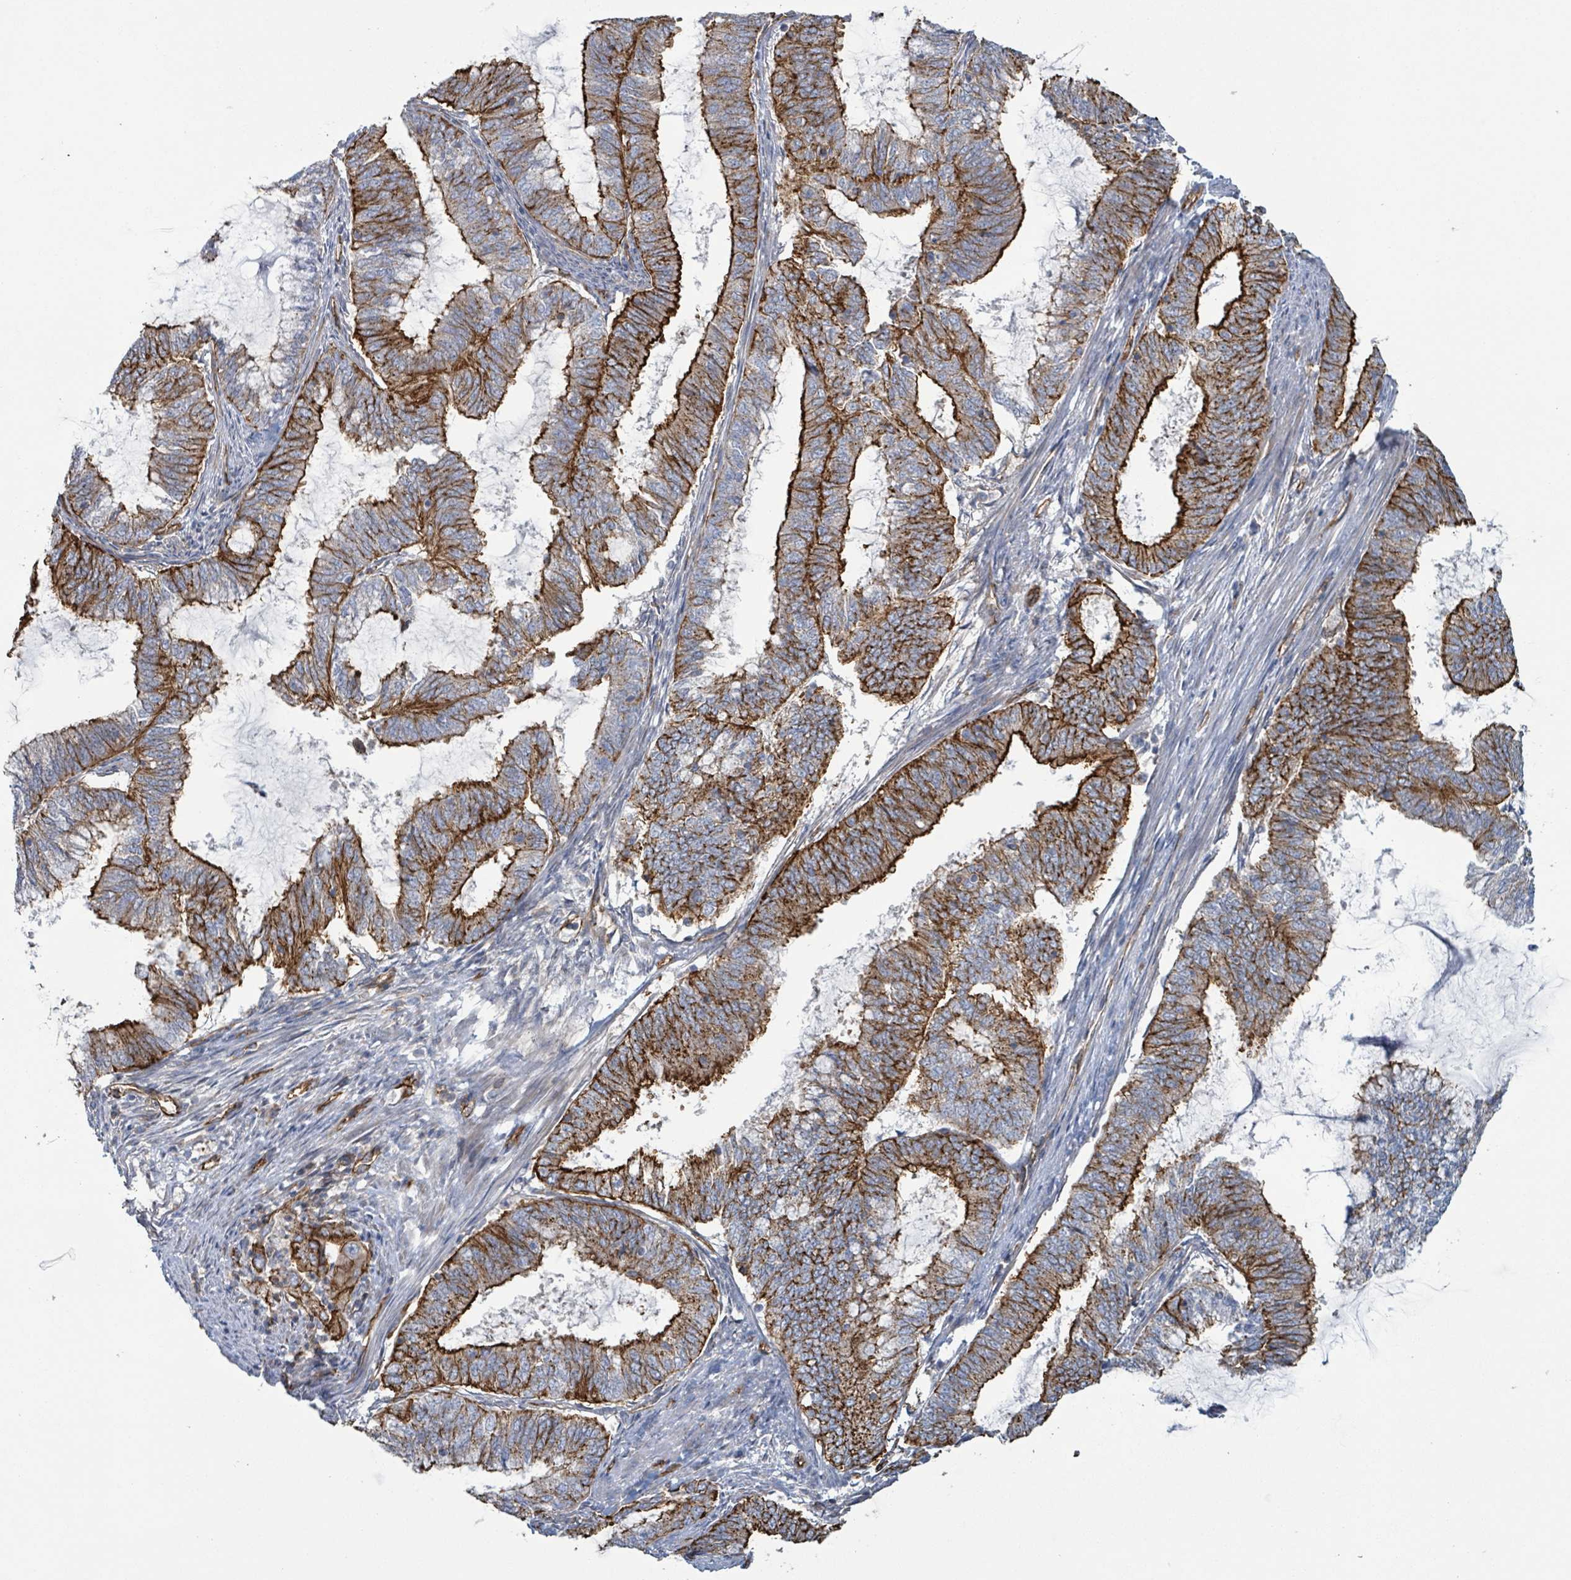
{"staining": {"intensity": "strong", "quantity": "25%-75%", "location": "cytoplasmic/membranous"}, "tissue": "endometrial cancer", "cell_type": "Tumor cells", "image_type": "cancer", "snomed": [{"axis": "morphology", "description": "Adenocarcinoma, NOS"}, {"axis": "topography", "description": "Endometrium"}], "caption": "This photomicrograph shows immunohistochemistry staining of endometrial cancer, with high strong cytoplasmic/membranous expression in about 25%-75% of tumor cells.", "gene": "LDOC1", "patient": {"sex": "female", "age": 51}}